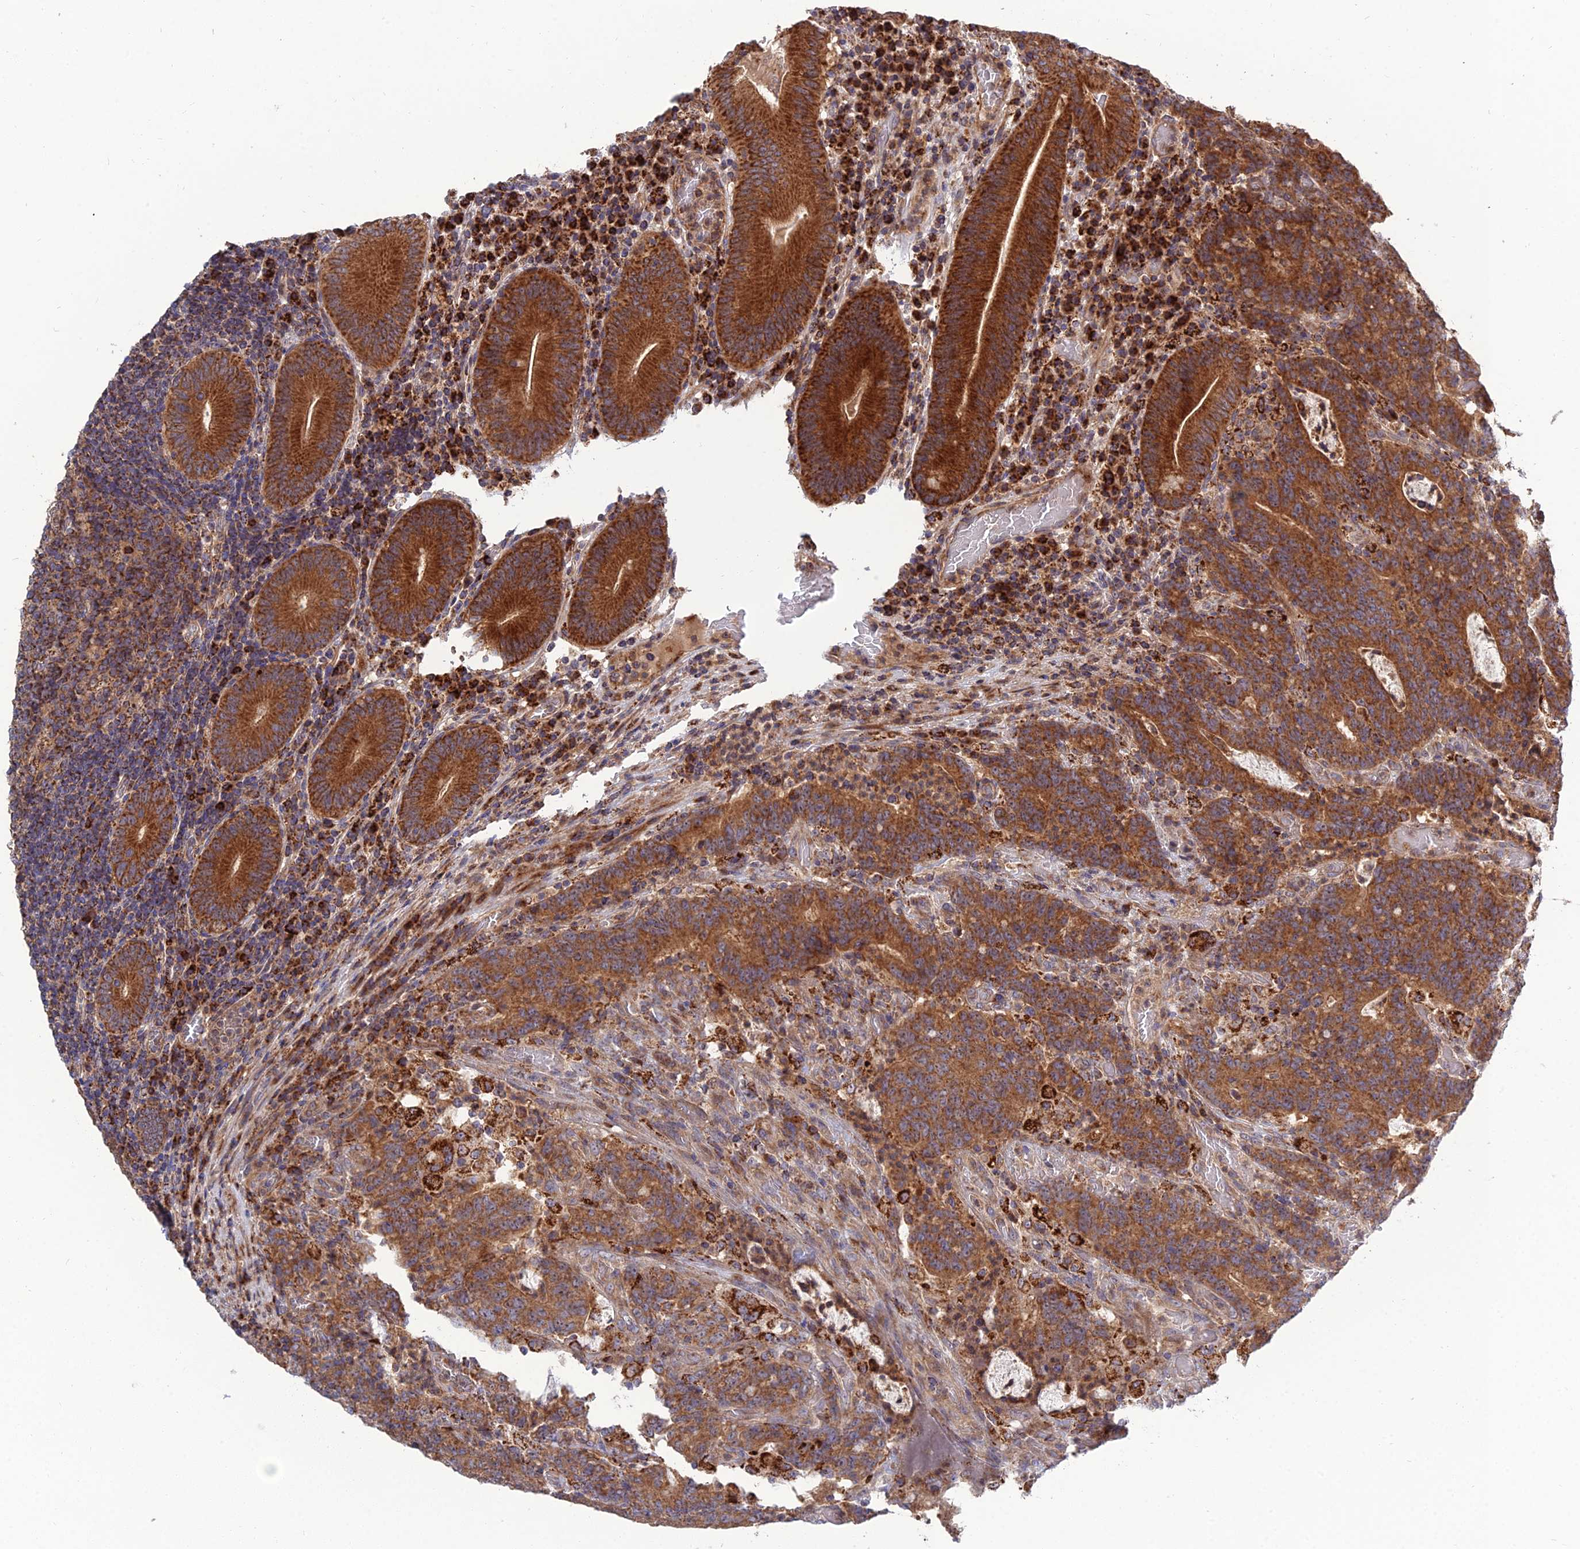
{"staining": {"intensity": "strong", "quantity": ">75%", "location": "cytoplasmic/membranous"}, "tissue": "colorectal cancer", "cell_type": "Tumor cells", "image_type": "cancer", "snomed": [{"axis": "morphology", "description": "Normal tissue, NOS"}, {"axis": "morphology", "description": "Adenocarcinoma, NOS"}, {"axis": "topography", "description": "Colon"}], "caption": "Immunohistochemistry (IHC) image of colorectal cancer stained for a protein (brown), which exhibits high levels of strong cytoplasmic/membranous staining in approximately >75% of tumor cells.", "gene": "RIC8B", "patient": {"sex": "female", "age": 75}}